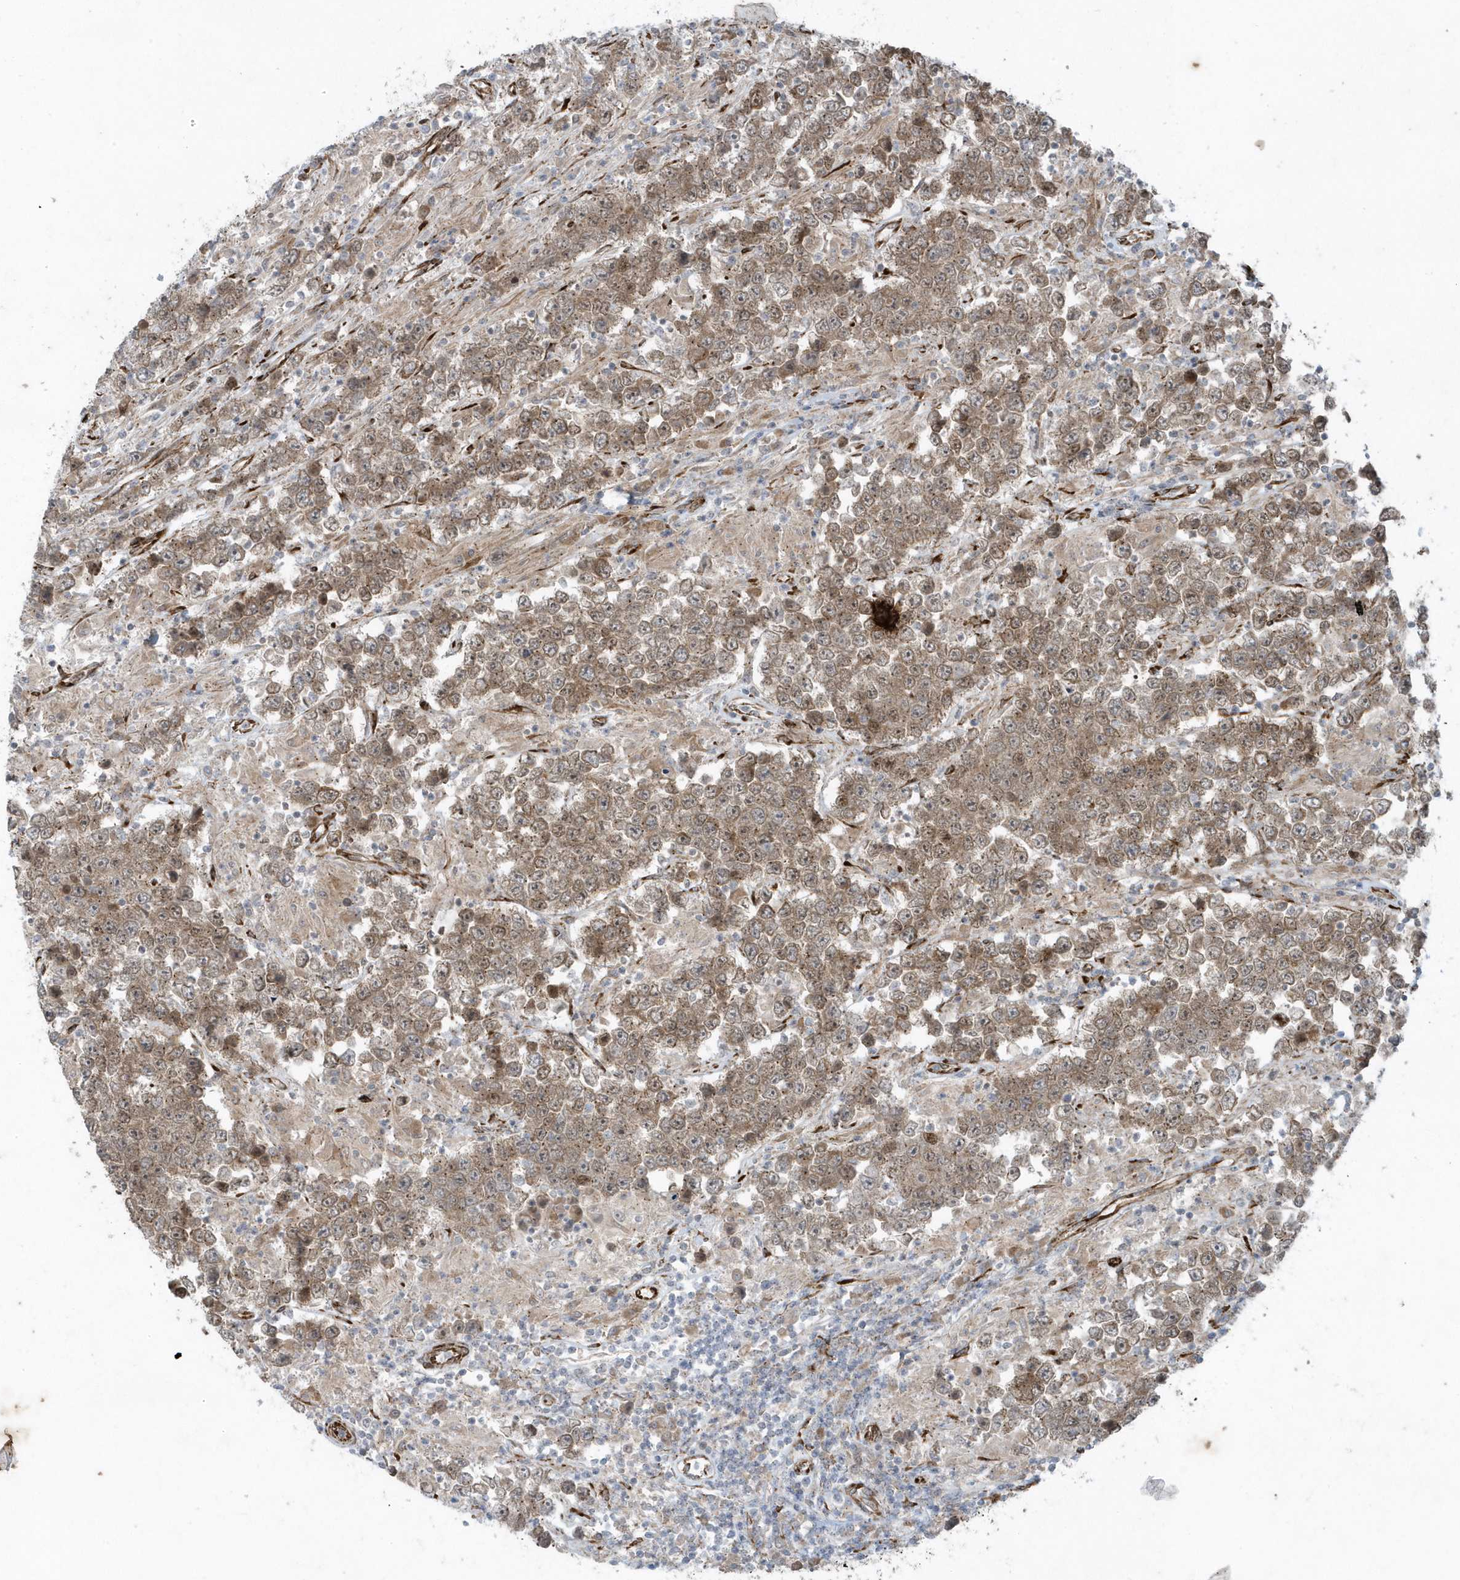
{"staining": {"intensity": "moderate", "quantity": ">75%", "location": "cytoplasmic/membranous"}, "tissue": "testis cancer", "cell_type": "Tumor cells", "image_type": "cancer", "snomed": [{"axis": "morphology", "description": "Normal tissue, NOS"}, {"axis": "morphology", "description": "Urothelial carcinoma, High grade"}, {"axis": "morphology", "description": "Seminoma, NOS"}, {"axis": "morphology", "description": "Carcinoma, Embryonal, NOS"}, {"axis": "topography", "description": "Urinary bladder"}, {"axis": "topography", "description": "Testis"}], "caption": "A histopathology image of human testis cancer (embryonal carcinoma) stained for a protein reveals moderate cytoplasmic/membranous brown staining in tumor cells. The staining is performed using DAB (3,3'-diaminobenzidine) brown chromogen to label protein expression. The nuclei are counter-stained blue using hematoxylin.", "gene": "FAM98A", "patient": {"sex": "male", "age": 41}}